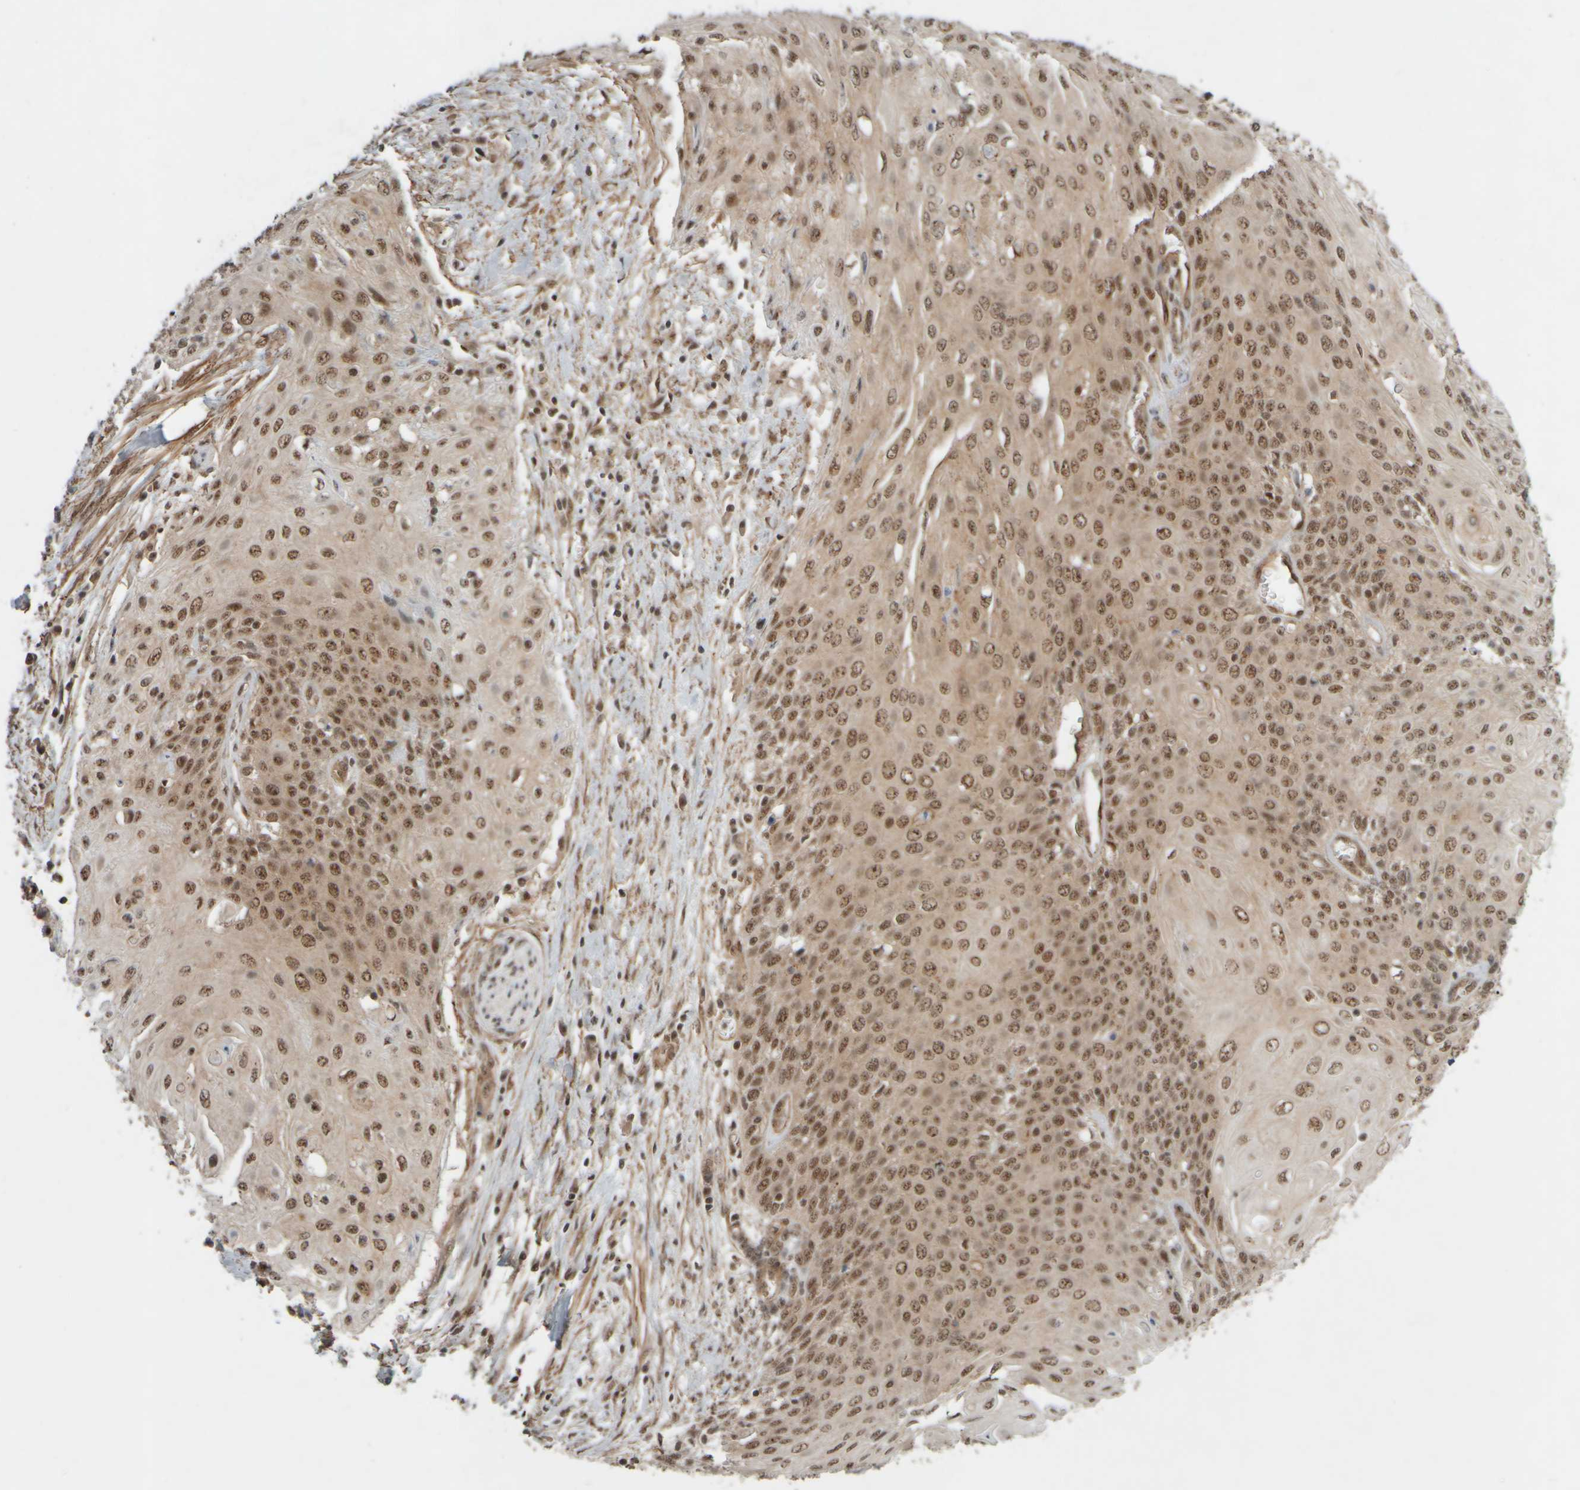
{"staining": {"intensity": "moderate", "quantity": ">75%", "location": "nuclear"}, "tissue": "cervical cancer", "cell_type": "Tumor cells", "image_type": "cancer", "snomed": [{"axis": "morphology", "description": "Squamous cell carcinoma, NOS"}, {"axis": "topography", "description": "Cervix"}], "caption": "An image of human cervical cancer (squamous cell carcinoma) stained for a protein reveals moderate nuclear brown staining in tumor cells.", "gene": "SYNRG", "patient": {"sex": "female", "age": 39}}